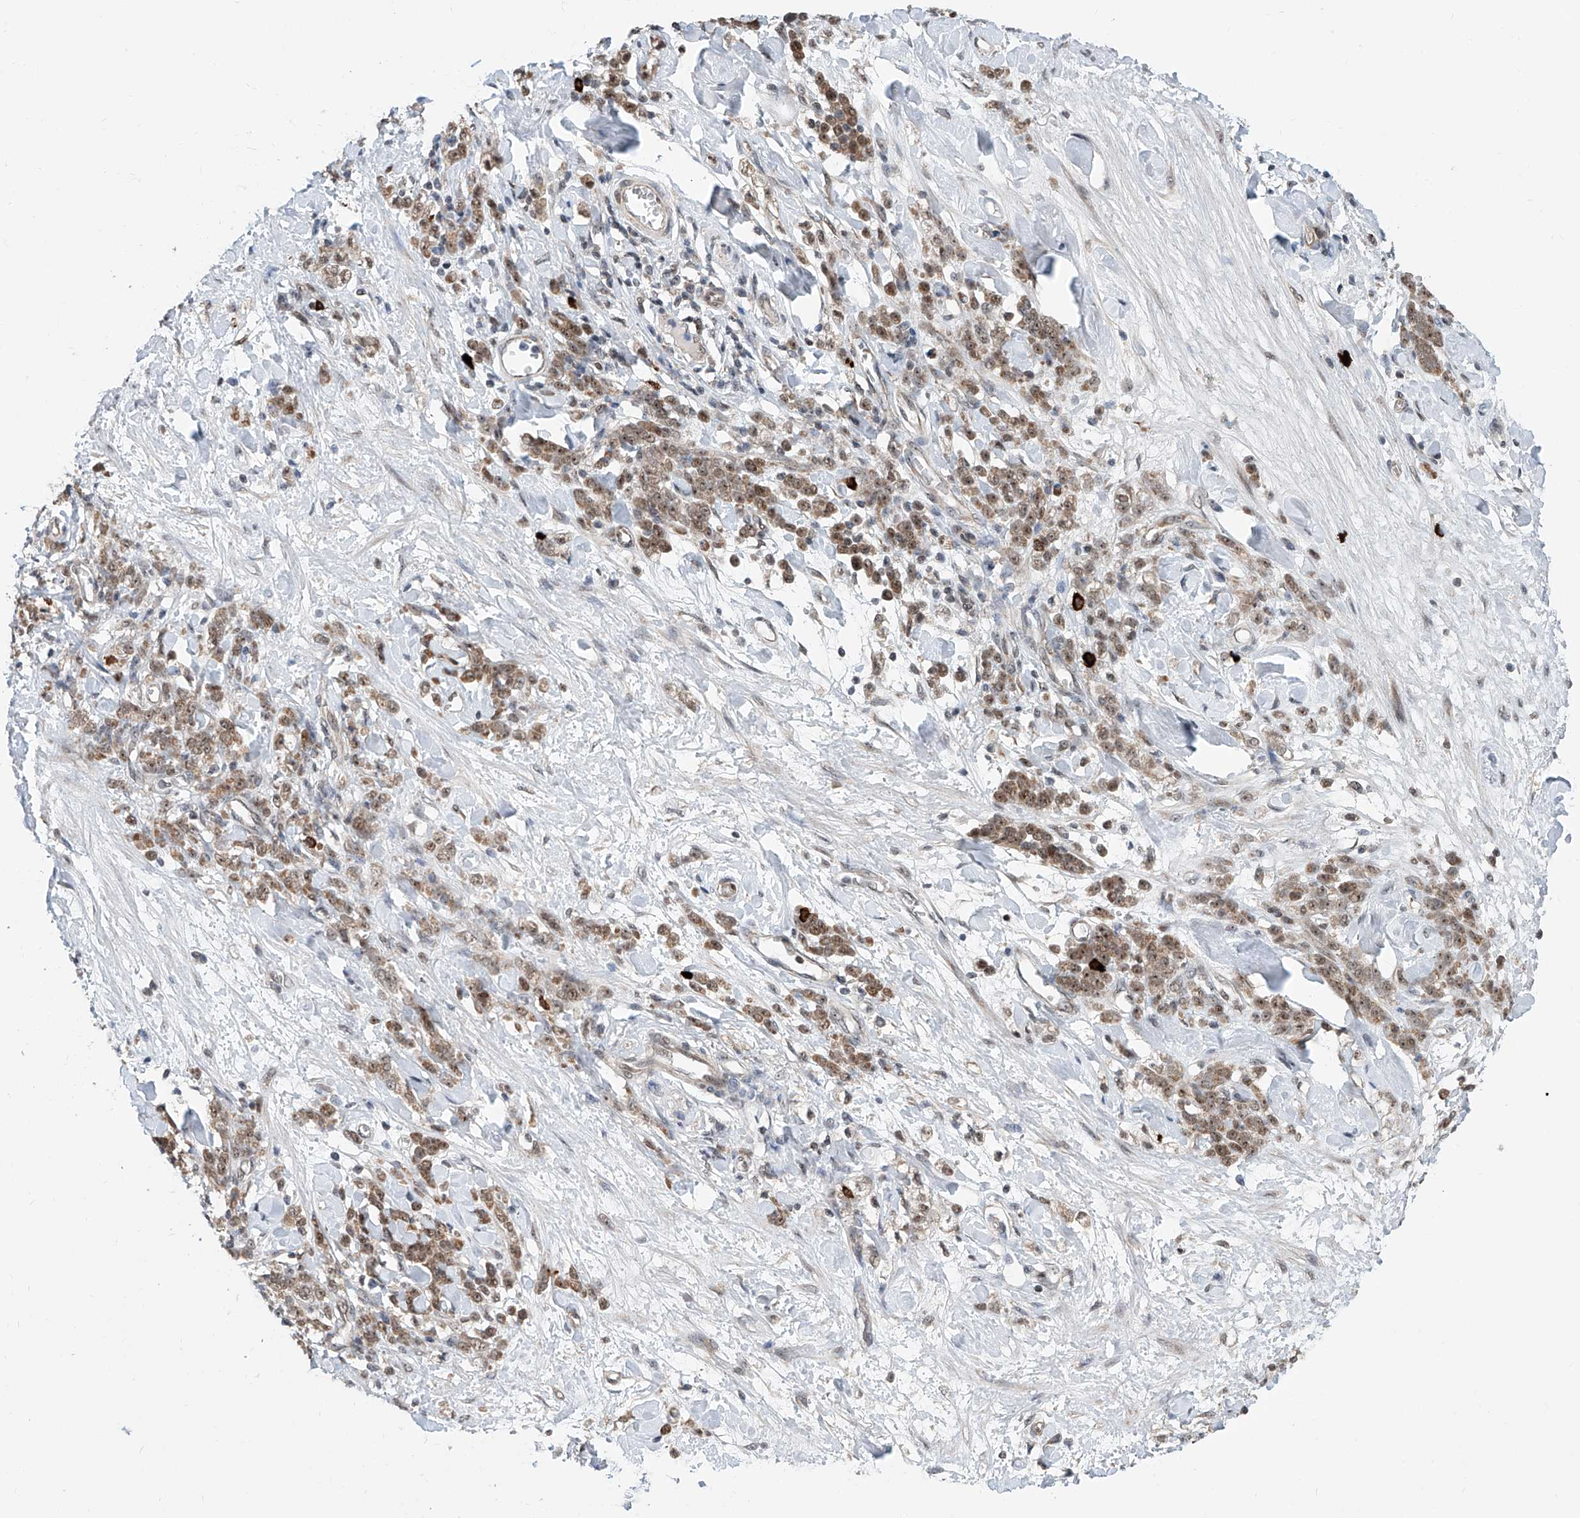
{"staining": {"intensity": "moderate", "quantity": ">75%", "location": "cytoplasmic/membranous,nuclear"}, "tissue": "stomach cancer", "cell_type": "Tumor cells", "image_type": "cancer", "snomed": [{"axis": "morphology", "description": "Normal tissue, NOS"}, {"axis": "morphology", "description": "Adenocarcinoma, NOS"}, {"axis": "topography", "description": "Stomach"}], "caption": "Stomach adenocarcinoma was stained to show a protein in brown. There is medium levels of moderate cytoplasmic/membranous and nuclear staining in approximately >75% of tumor cells. (IHC, brightfield microscopy, high magnification).", "gene": "SDE2", "patient": {"sex": "male", "age": 82}}